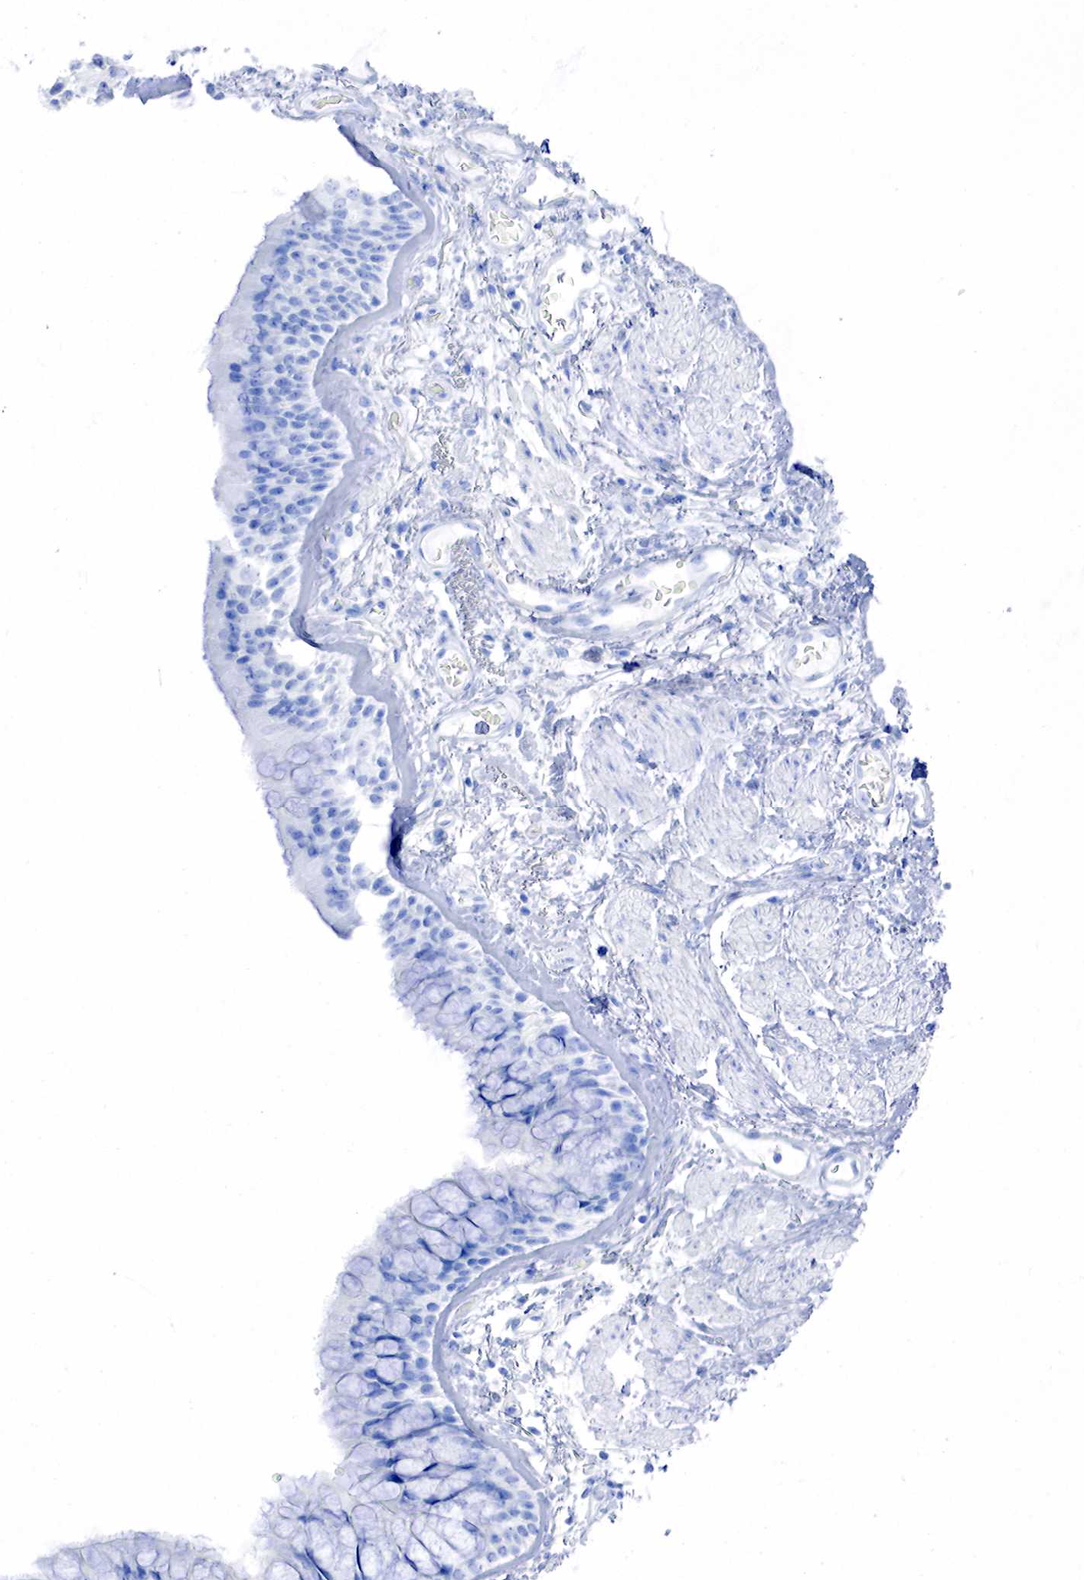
{"staining": {"intensity": "negative", "quantity": "none", "location": "none"}, "tissue": "bronchus", "cell_type": "Respiratory epithelial cells", "image_type": "normal", "snomed": [{"axis": "morphology", "description": "Normal tissue, NOS"}, {"axis": "topography", "description": "Bronchus"}, {"axis": "topography", "description": "Lung"}], "caption": "IHC photomicrograph of benign bronchus: human bronchus stained with DAB shows no significant protein expression in respiratory epithelial cells. (Stains: DAB IHC with hematoxylin counter stain, Microscopy: brightfield microscopy at high magnification).", "gene": "PTH", "patient": {"sex": "female", "age": 57}}